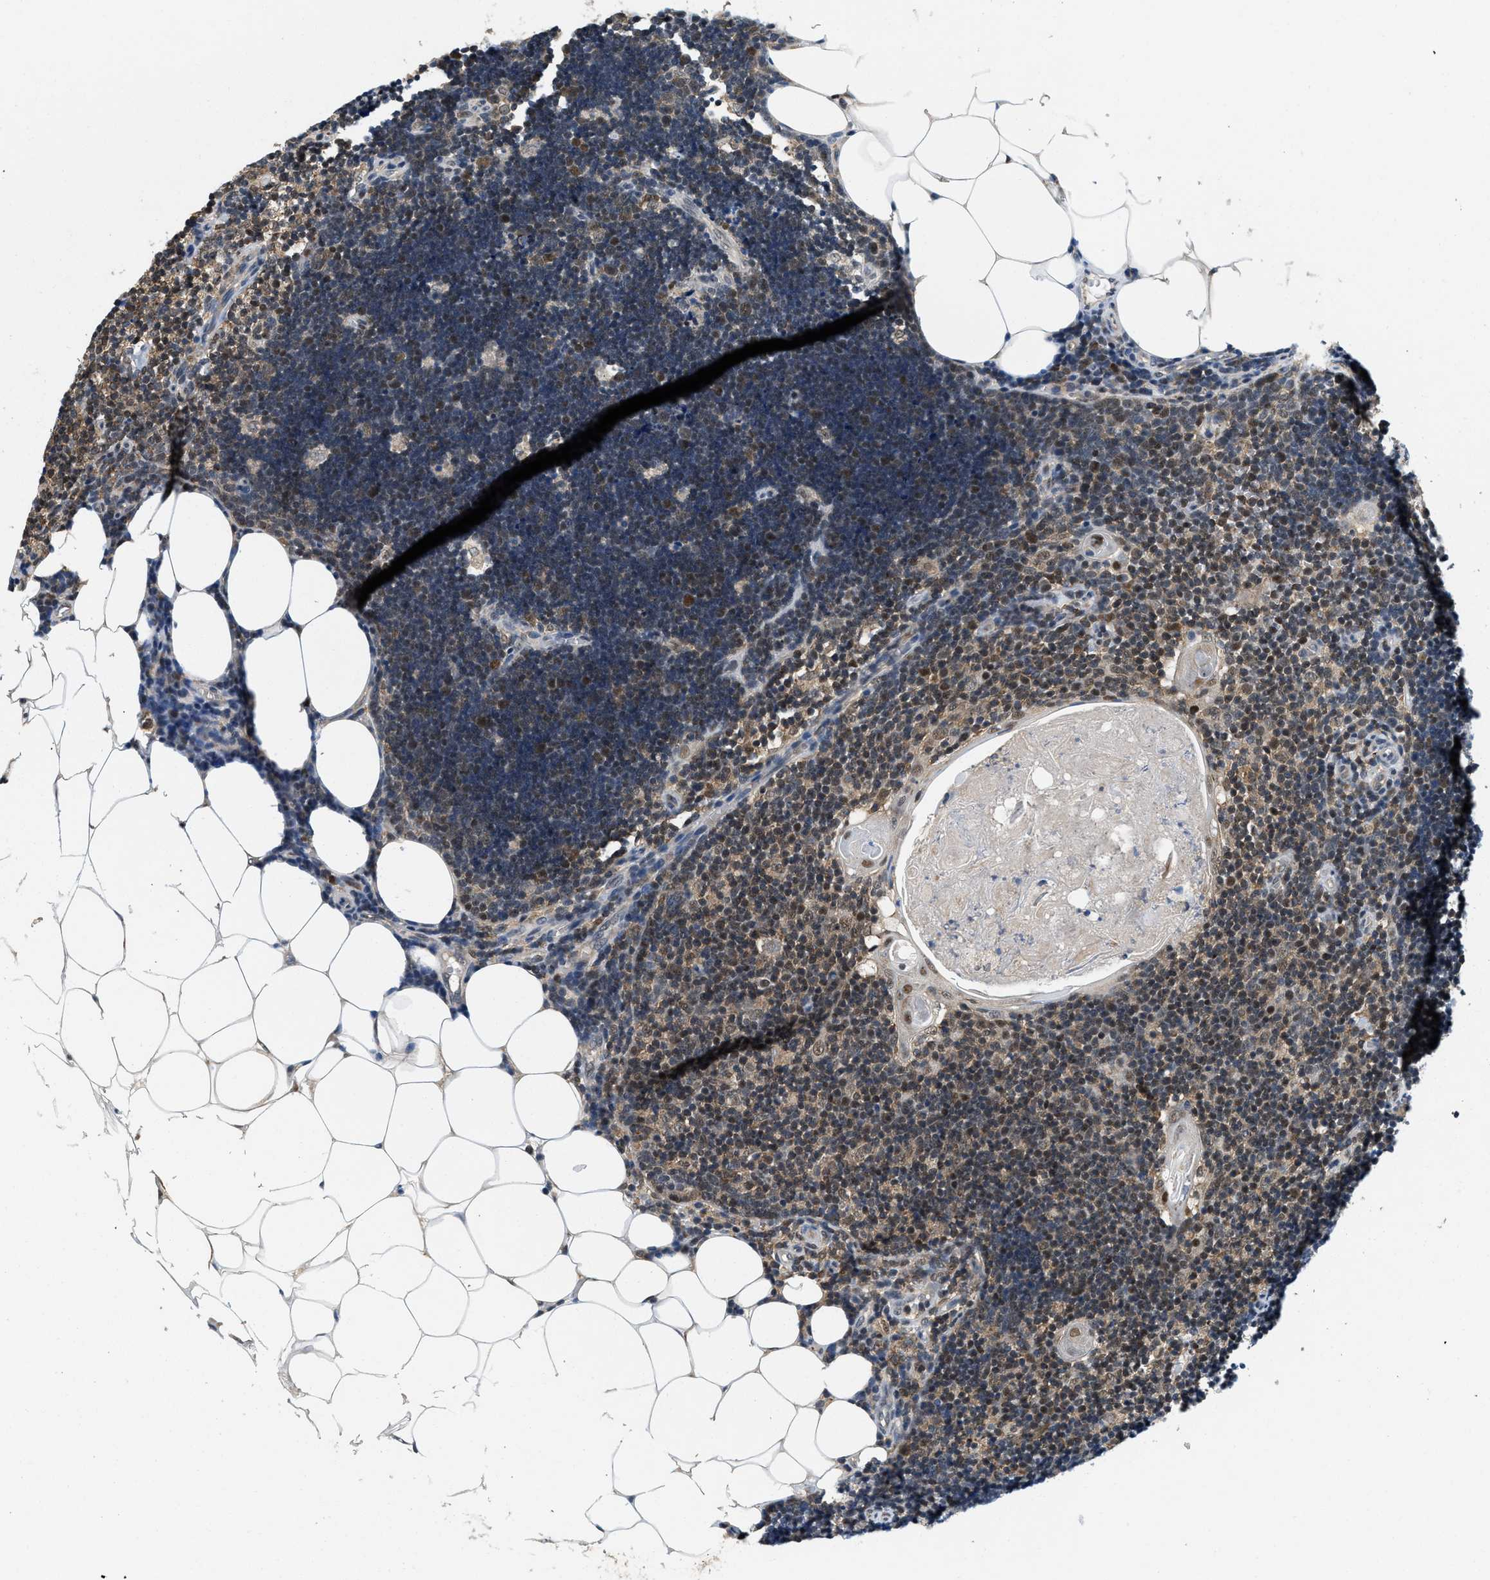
{"staining": {"intensity": "moderate", "quantity": "25%-75%", "location": "cytoplasmic/membranous,nuclear"}, "tissue": "lymph node", "cell_type": "Germinal center cells", "image_type": "normal", "snomed": [{"axis": "morphology", "description": "Normal tissue, NOS"}, {"axis": "topography", "description": "Lymph node"}], "caption": "Brown immunohistochemical staining in normal human lymph node displays moderate cytoplasmic/membranous,nuclear staining in about 25%-75% of germinal center cells.", "gene": "ATF7IP", "patient": {"sex": "male", "age": 33}}